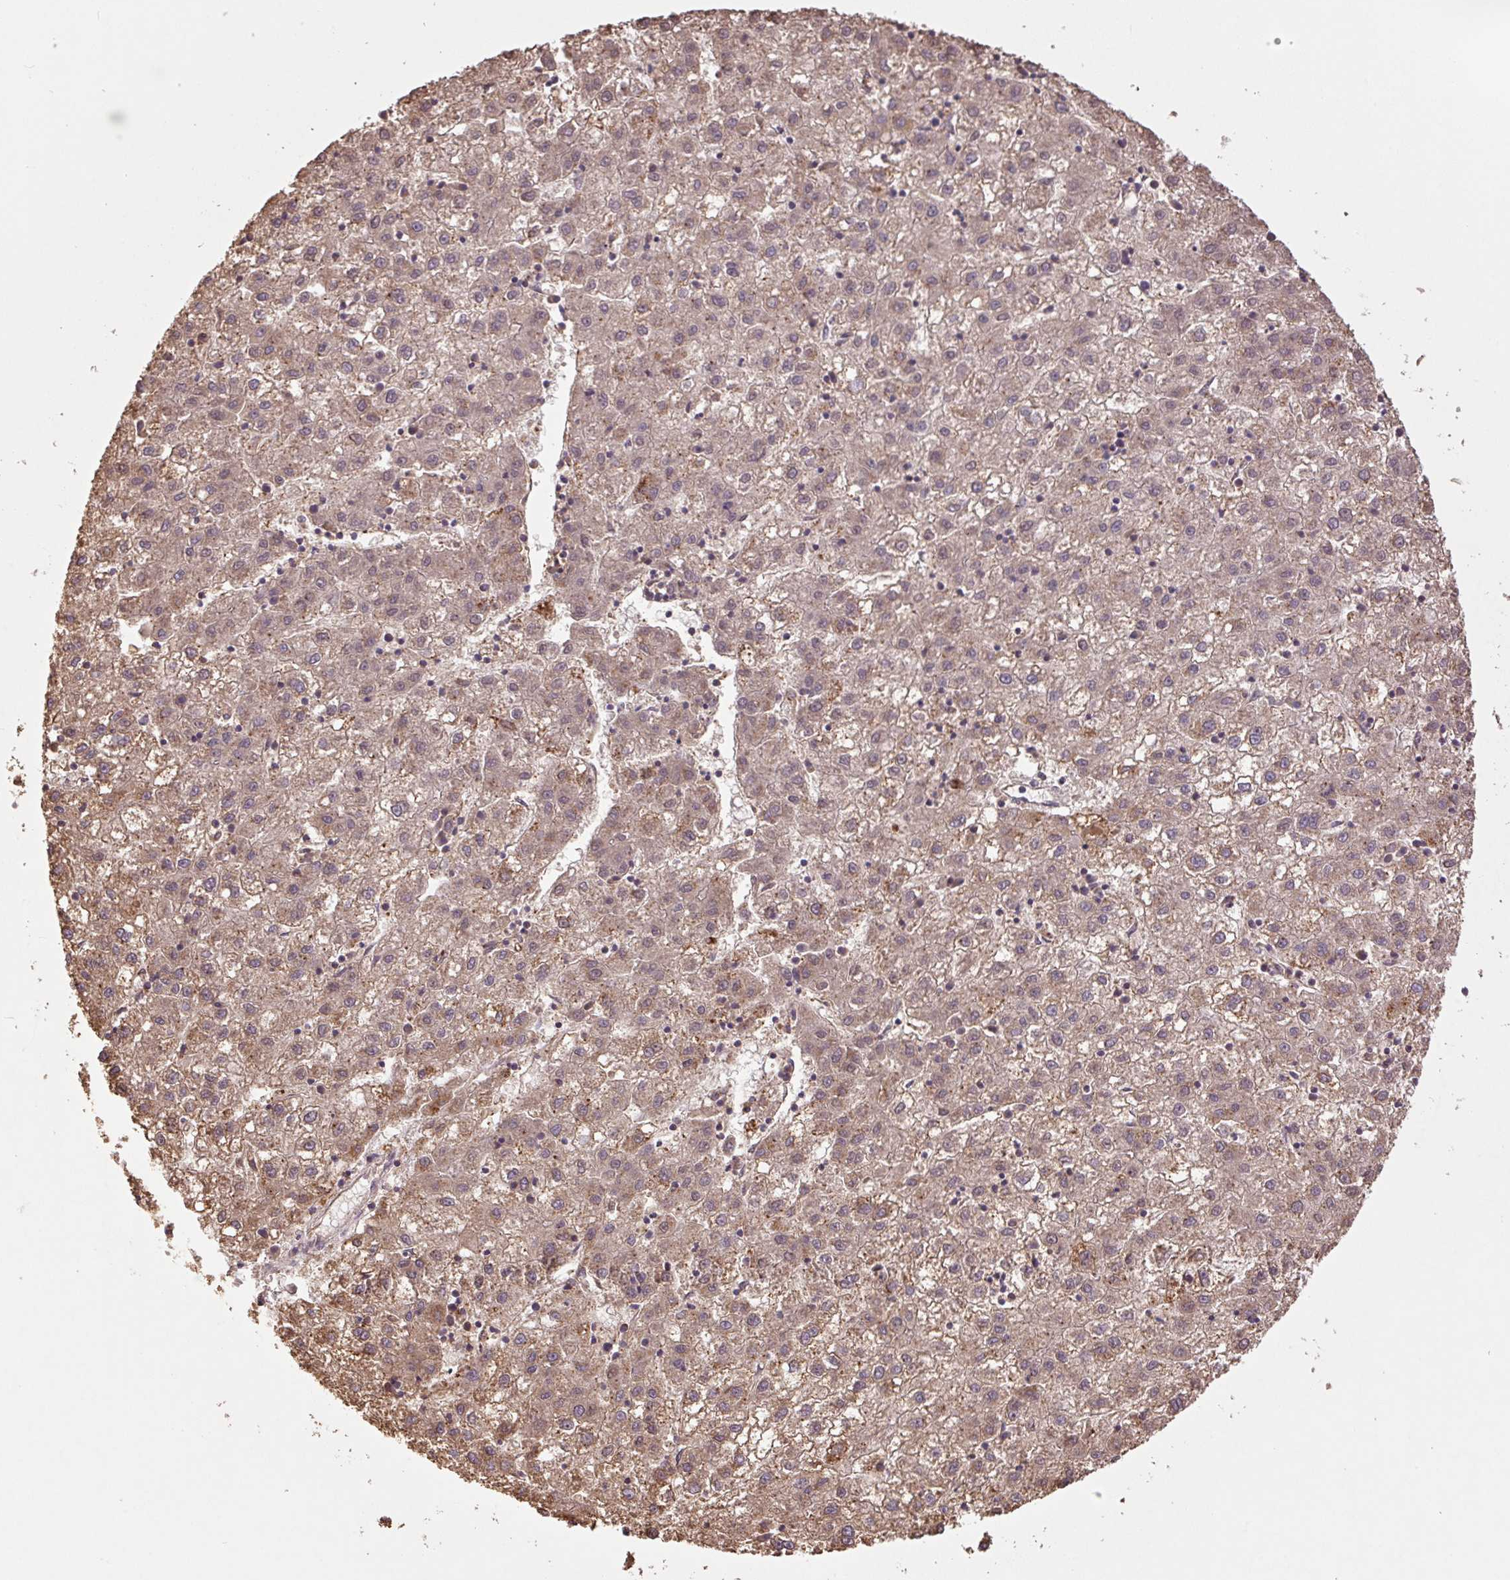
{"staining": {"intensity": "moderate", "quantity": ">75%", "location": "cytoplasmic/membranous"}, "tissue": "liver cancer", "cell_type": "Tumor cells", "image_type": "cancer", "snomed": [{"axis": "morphology", "description": "Carcinoma, Hepatocellular, NOS"}, {"axis": "topography", "description": "Liver"}], "caption": "IHC (DAB (3,3'-diaminobenzidine)) staining of liver hepatocellular carcinoma exhibits moderate cytoplasmic/membranous protein expression in approximately >75% of tumor cells.", "gene": "TMEM160", "patient": {"sex": "male", "age": 72}}